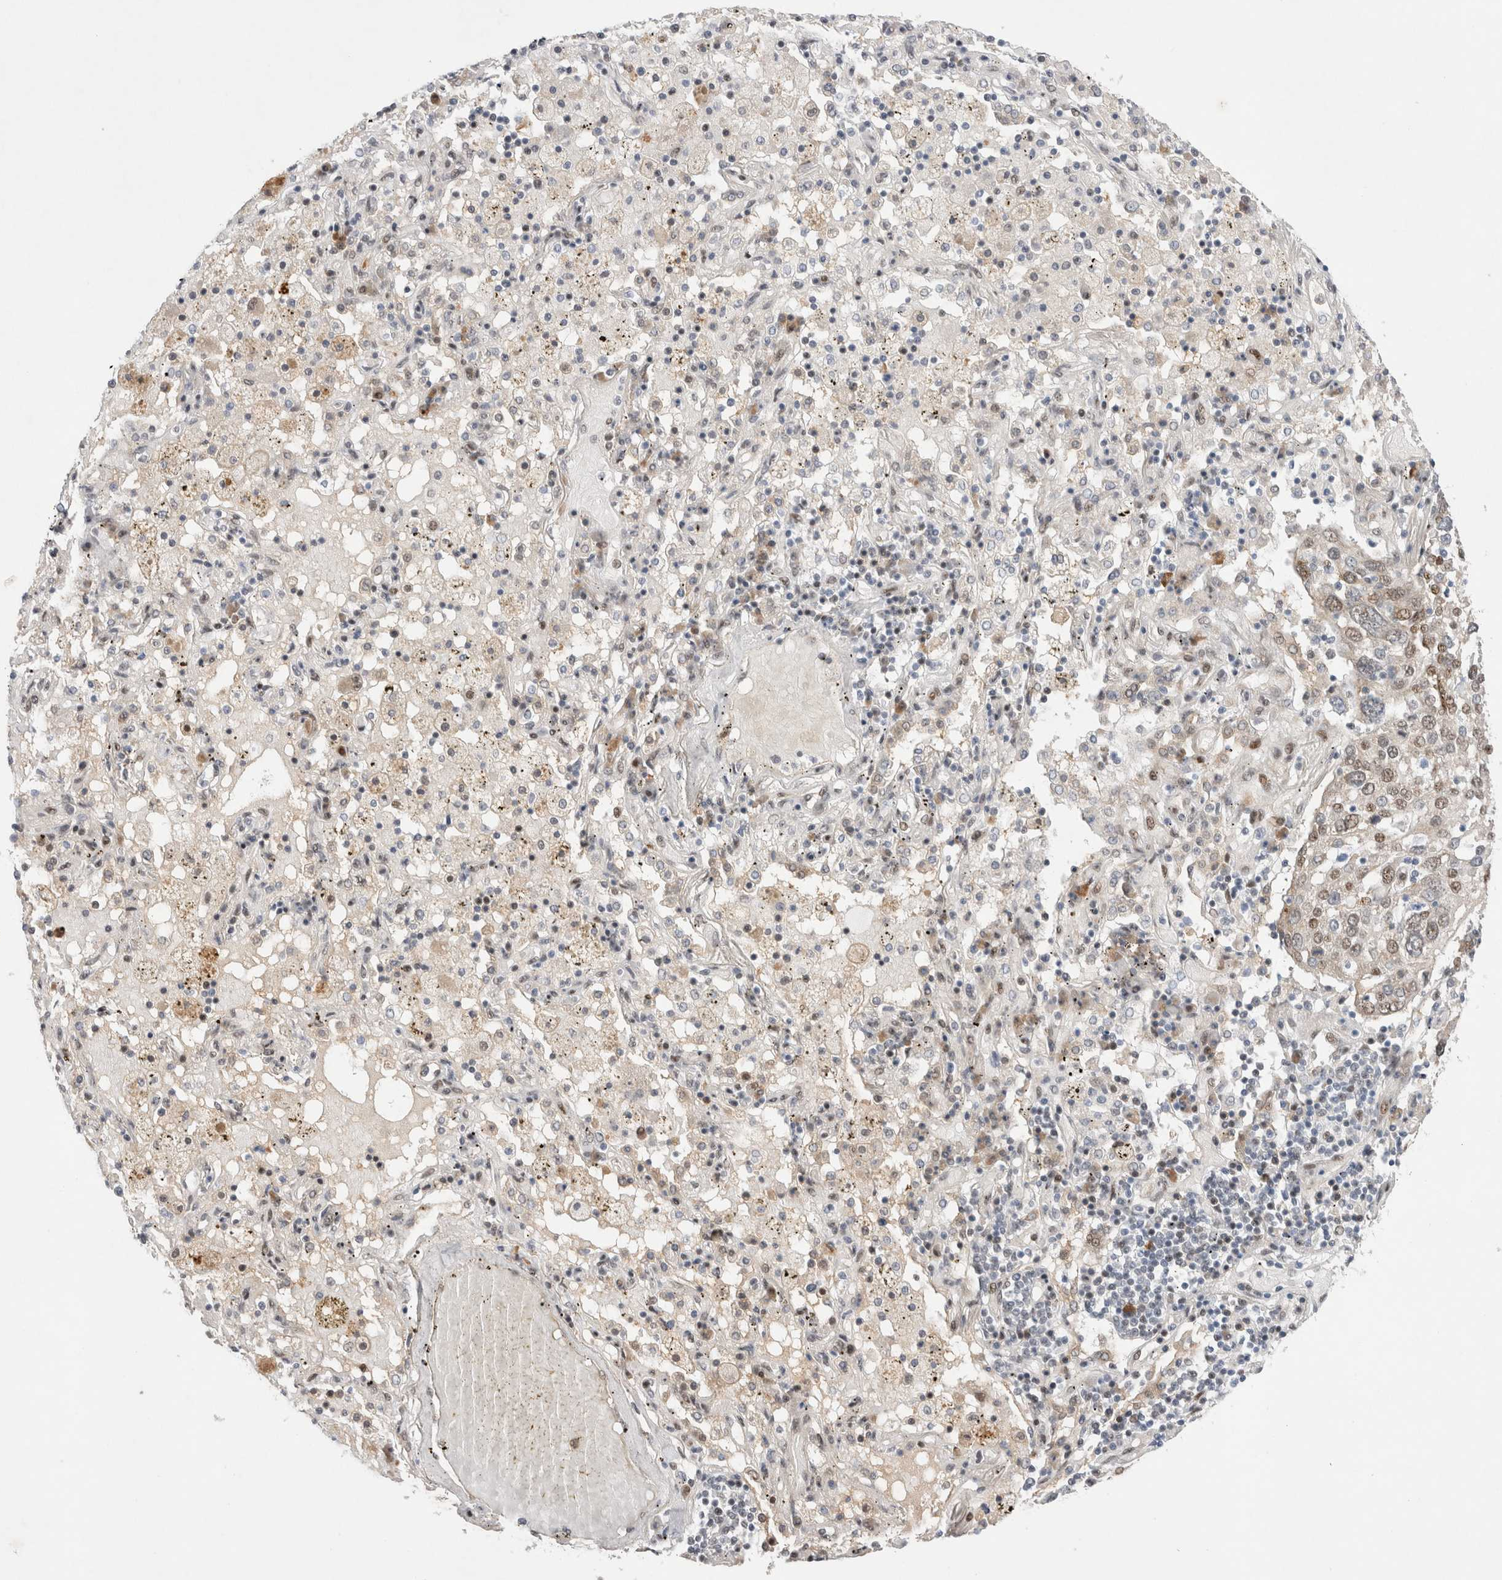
{"staining": {"intensity": "weak", "quantity": "25%-75%", "location": "nuclear"}, "tissue": "lung cancer", "cell_type": "Tumor cells", "image_type": "cancer", "snomed": [{"axis": "morphology", "description": "Squamous cell carcinoma, NOS"}, {"axis": "topography", "description": "Lung"}], "caption": "This is a micrograph of immunohistochemistry staining of lung cancer (squamous cell carcinoma), which shows weak staining in the nuclear of tumor cells.", "gene": "WIPF2", "patient": {"sex": "male", "age": 65}}